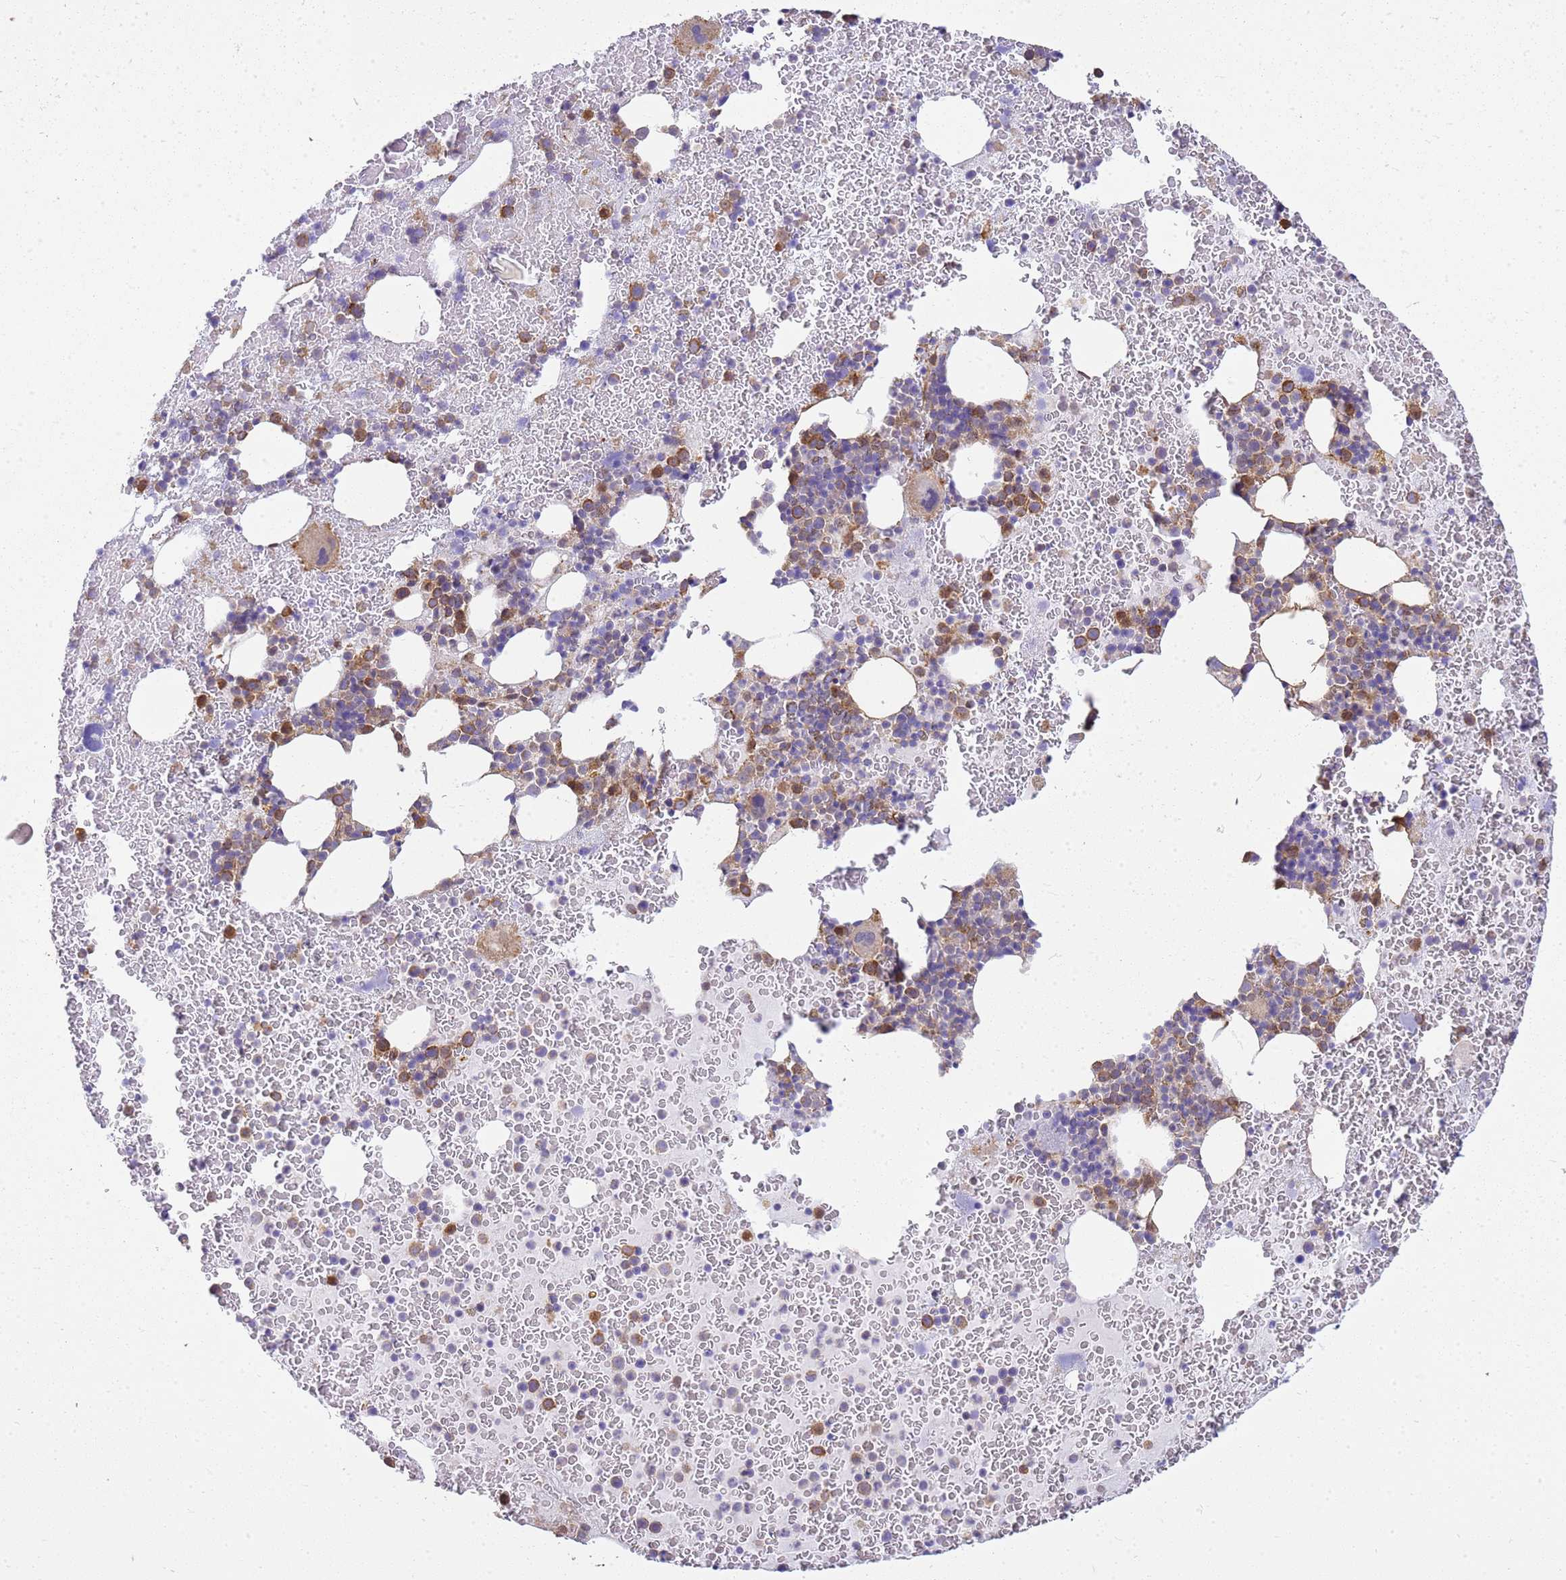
{"staining": {"intensity": "moderate", "quantity": "<25%", "location": "cytoplasmic/membranous"}, "tissue": "bone marrow", "cell_type": "Hematopoietic cells", "image_type": "normal", "snomed": [{"axis": "morphology", "description": "Normal tissue, NOS"}, {"axis": "topography", "description": "Bone marrow"}], "caption": "A low amount of moderate cytoplasmic/membranous positivity is seen in about <25% of hematopoietic cells in unremarkable bone marrow. (DAB (3,3'-diaminobenzidine) IHC, brown staining for protein, blue staining for nuclei).", "gene": "YWHAE", "patient": {"sex": "male", "age": 26}}